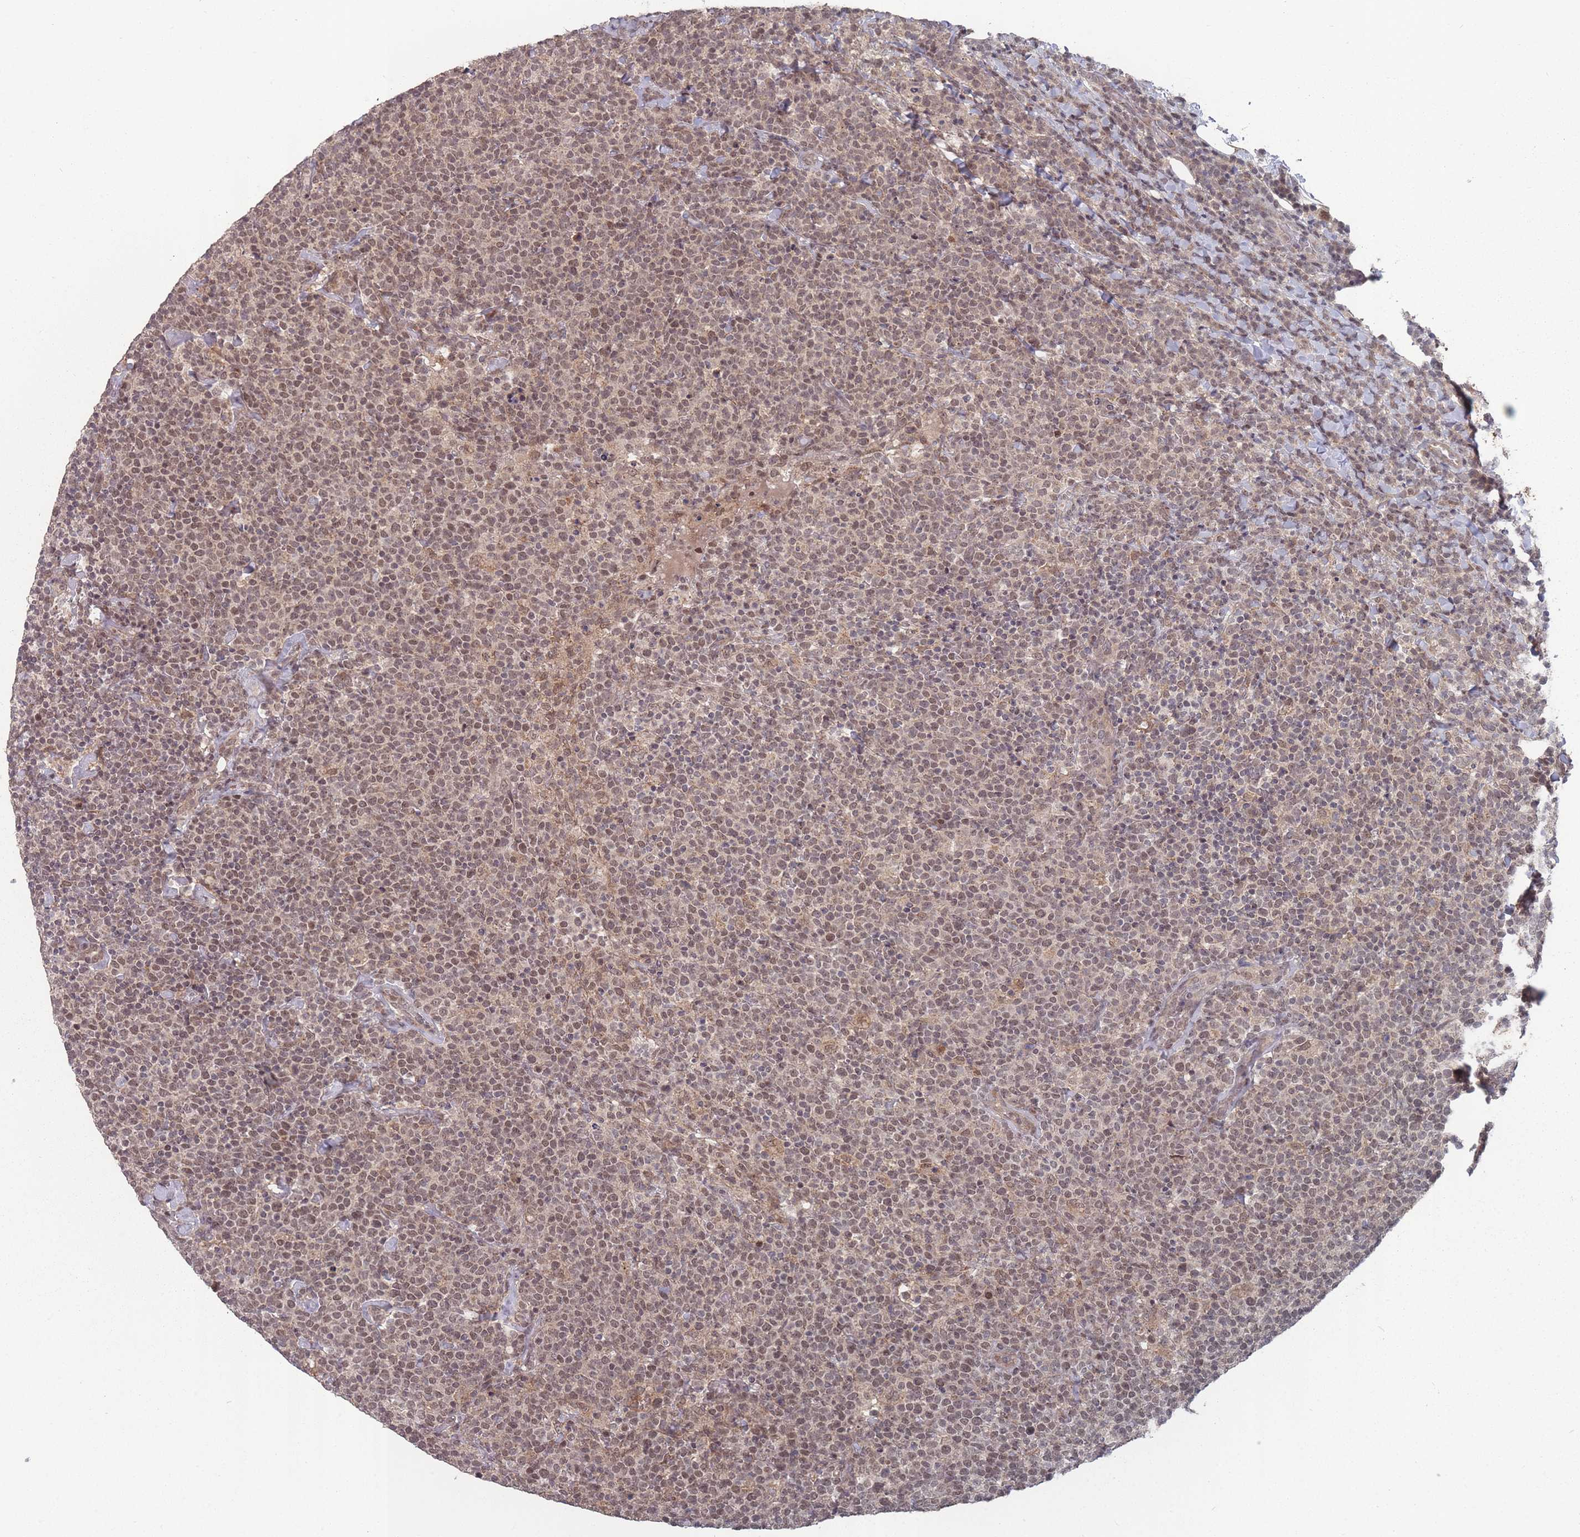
{"staining": {"intensity": "moderate", "quantity": "25%-75%", "location": "nuclear"}, "tissue": "lymphoma", "cell_type": "Tumor cells", "image_type": "cancer", "snomed": [{"axis": "morphology", "description": "Malignant lymphoma, non-Hodgkin's type, High grade"}, {"axis": "topography", "description": "Lymph node"}], "caption": "Immunohistochemical staining of human lymphoma reveals medium levels of moderate nuclear staining in about 25%-75% of tumor cells. The protein is shown in brown color, while the nuclei are stained blue.", "gene": "CNTRL", "patient": {"sex": "male", "age": 61}}